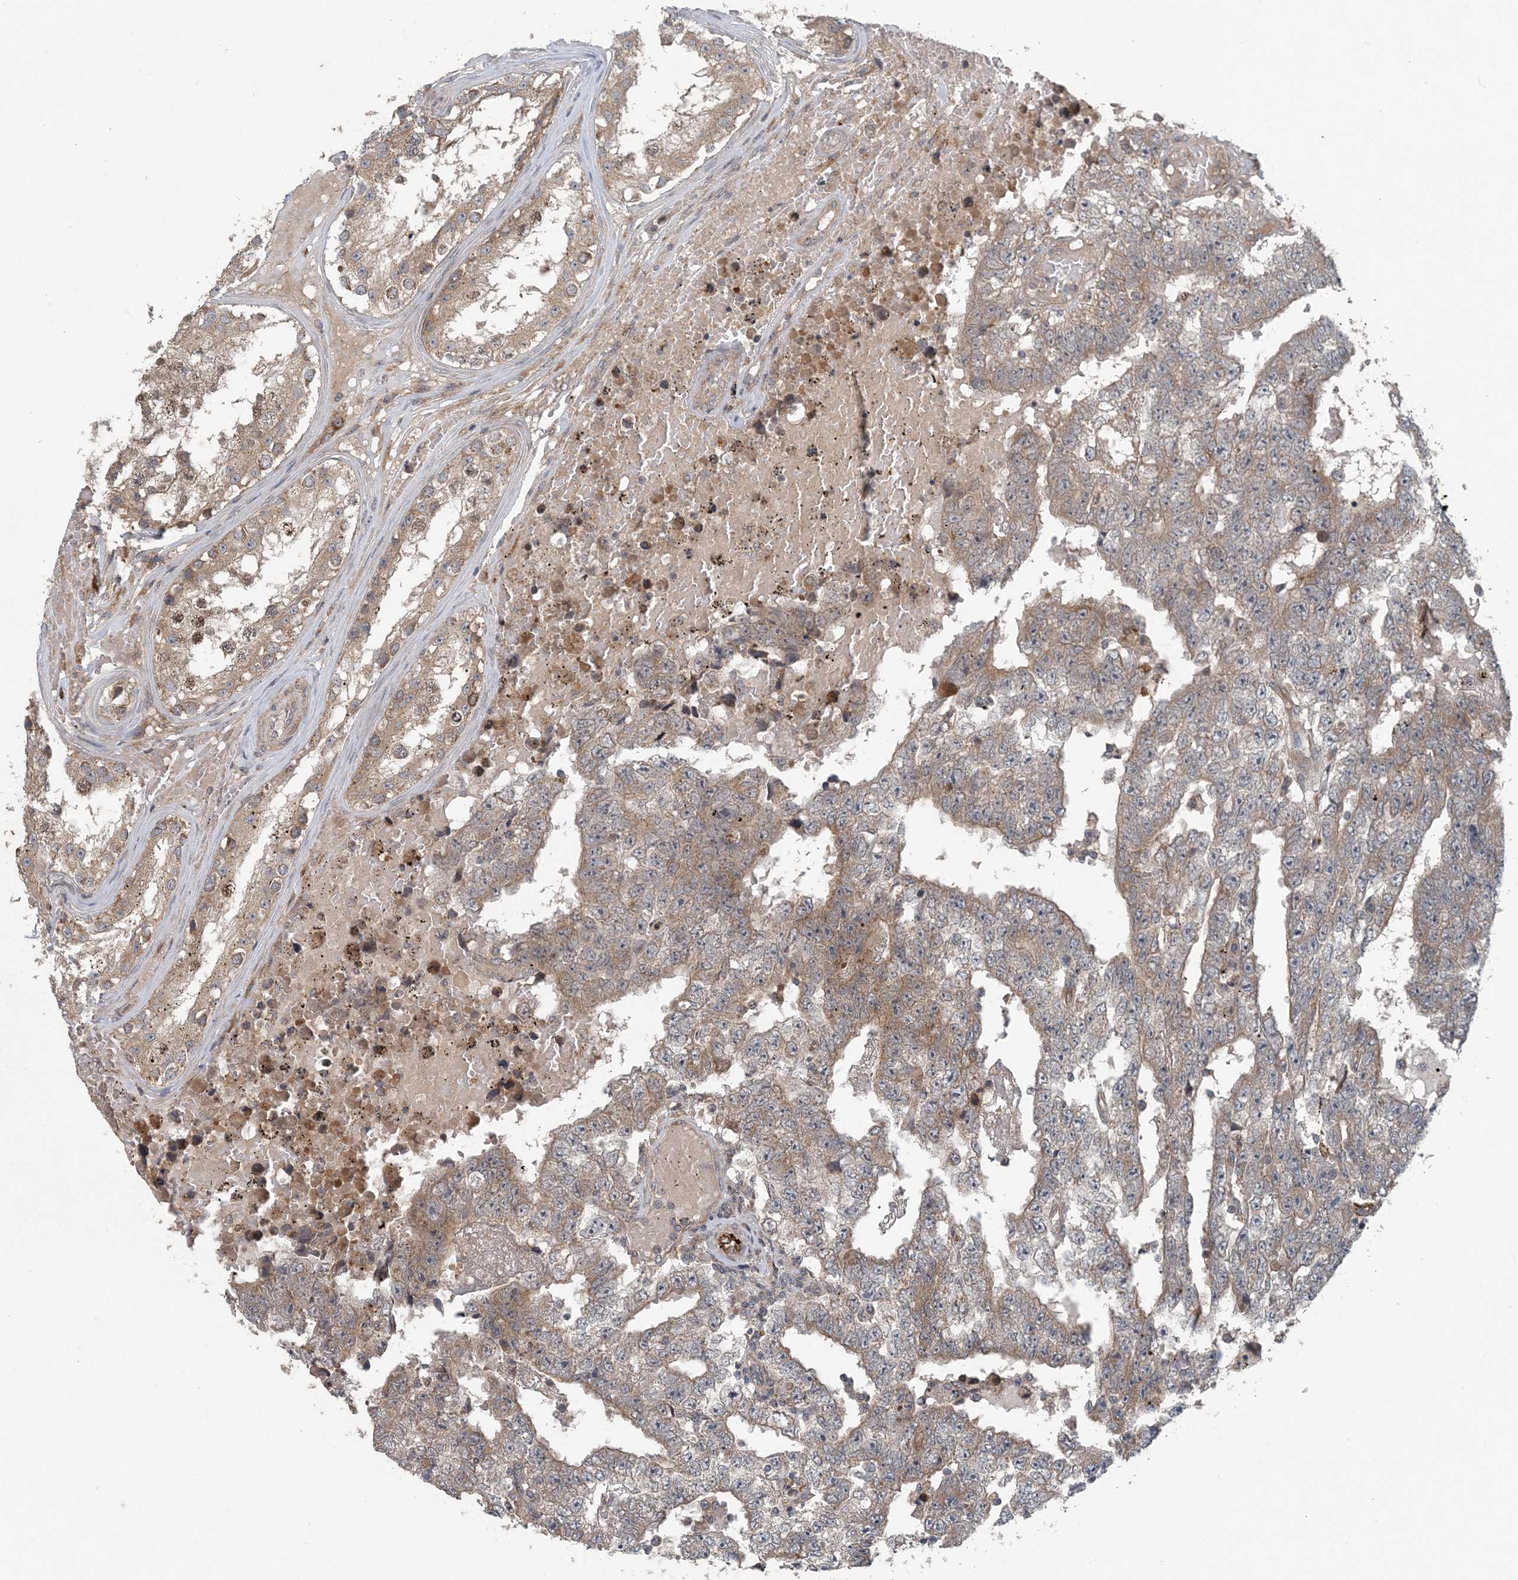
{"staining": {"intensity": "weak", "quantity": "25%-75%", "location": "cytoplasmic/membranous"}, "tissue": "testis cancer", "cell_type": "Tumor cells", "image_type": "cancer", "snomed": [{"axis": "morphology", "description": "Carcinoma, Embryonal, NOS"}, {"axis": "topography", "description": "Testis"}], "caption": "Immunohistochemical staining of testis embryonal carcinoma demonstrates low levels of weak cytoplasmic/membranous protein expression in approximately 25%-75% of tumor cells.", "gene": "MYO9B", "patient": {"sex": "male", "age": 25}}